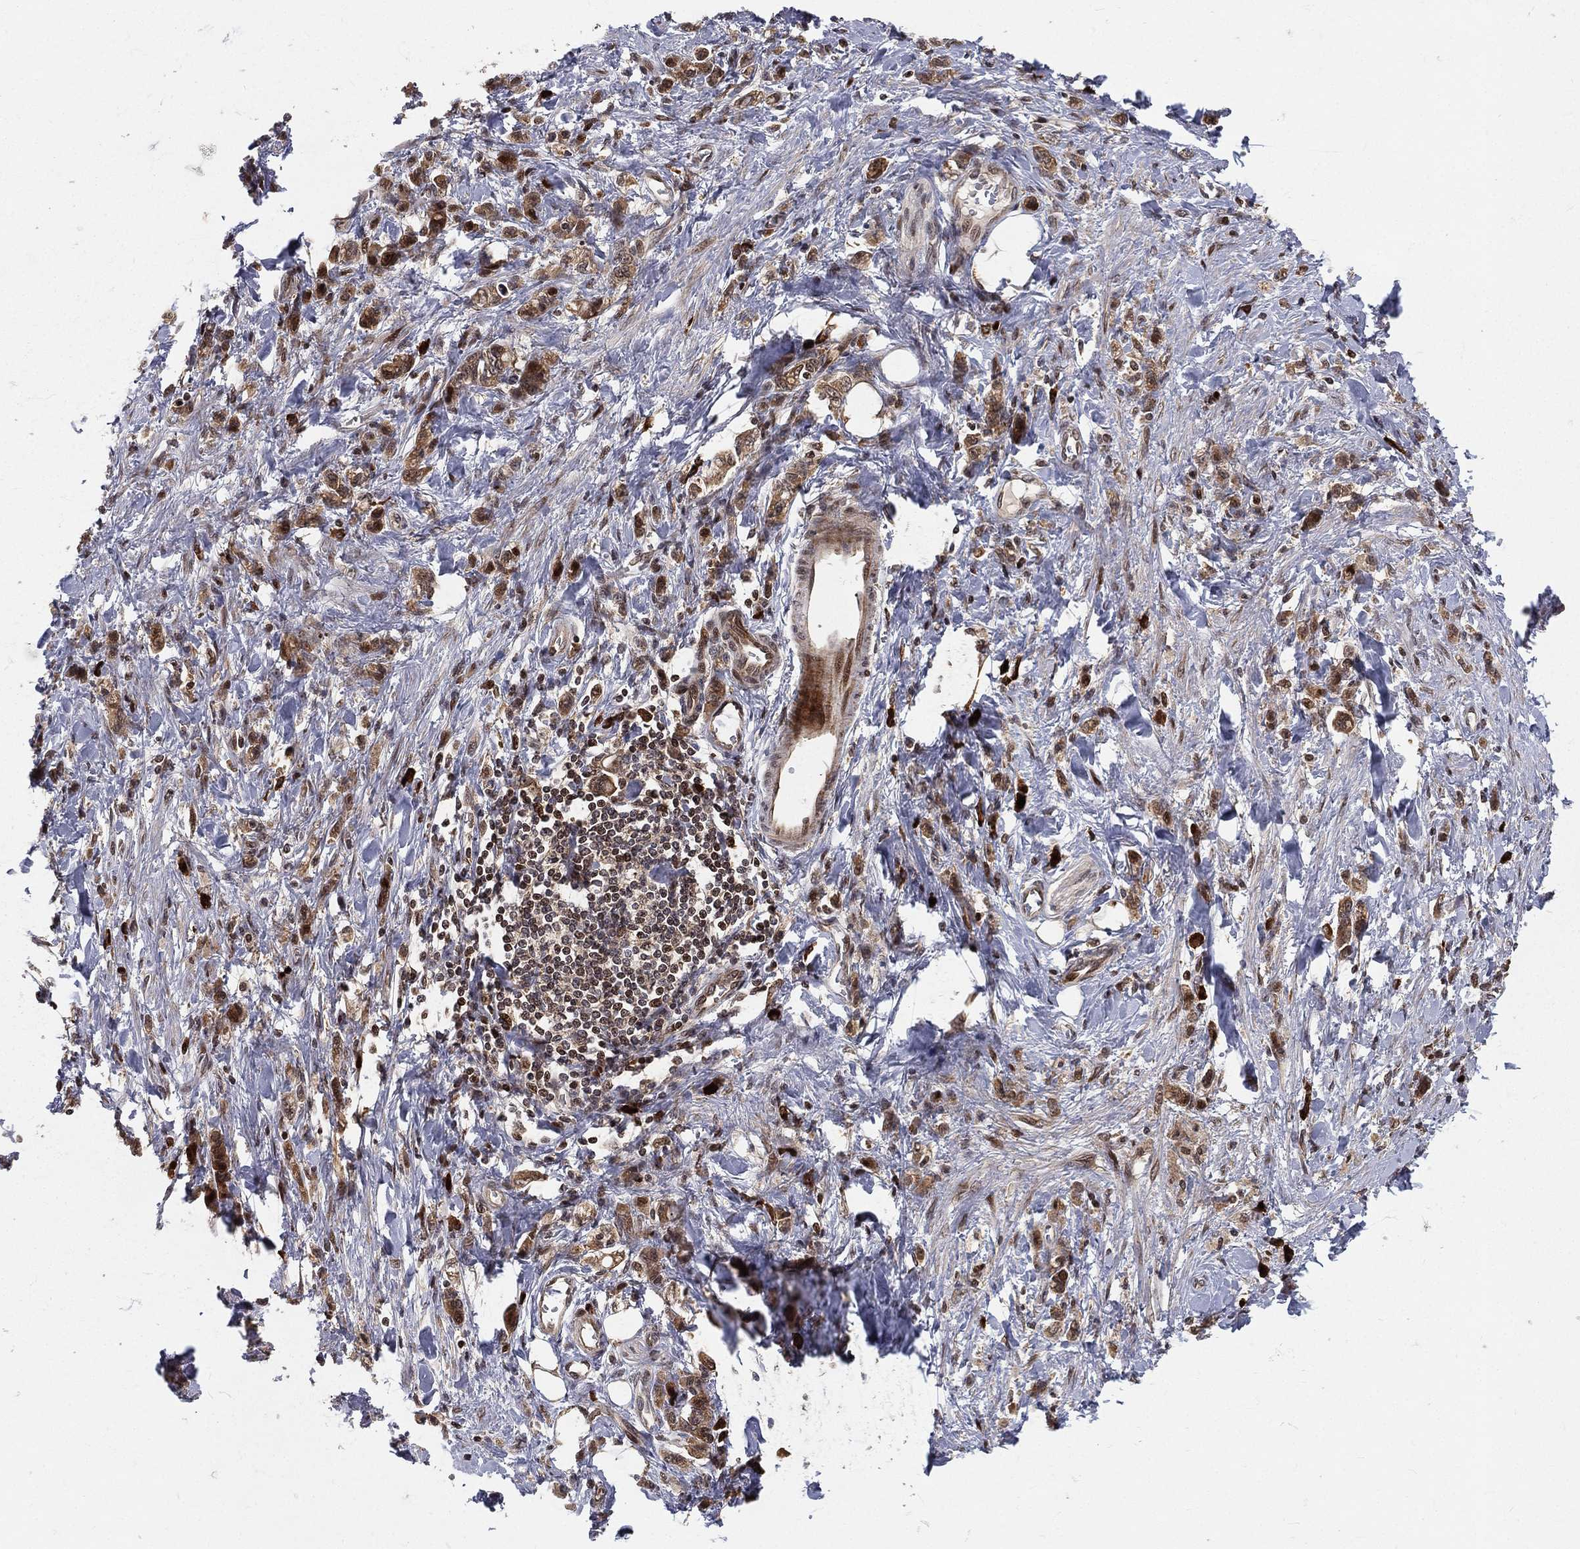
{"staining": {"intensity": "strong", "quantity": ">75%", "location": "cytoplasmic/membranous,nuclear"}, "tissue": "stomach cancer", "cell_type": "Tumor cells", "image_type": "cancer", "snomed": [{"axis": "morphology", "description": "Adenocarcinoma, NOS"}, {"axis": "topography", "description": "Stomach"}], "caption": "Stomach adenocarcinoma stained for a protein demonstrates strong cytoplasmic/membranous and nuclear positivity in tumor cells. Immunohistochemistry stains the protein of interest in brown and the nuclei are stained blue.", "gene": "MDM2", "patient": {"sex": "male", "age": 77}}